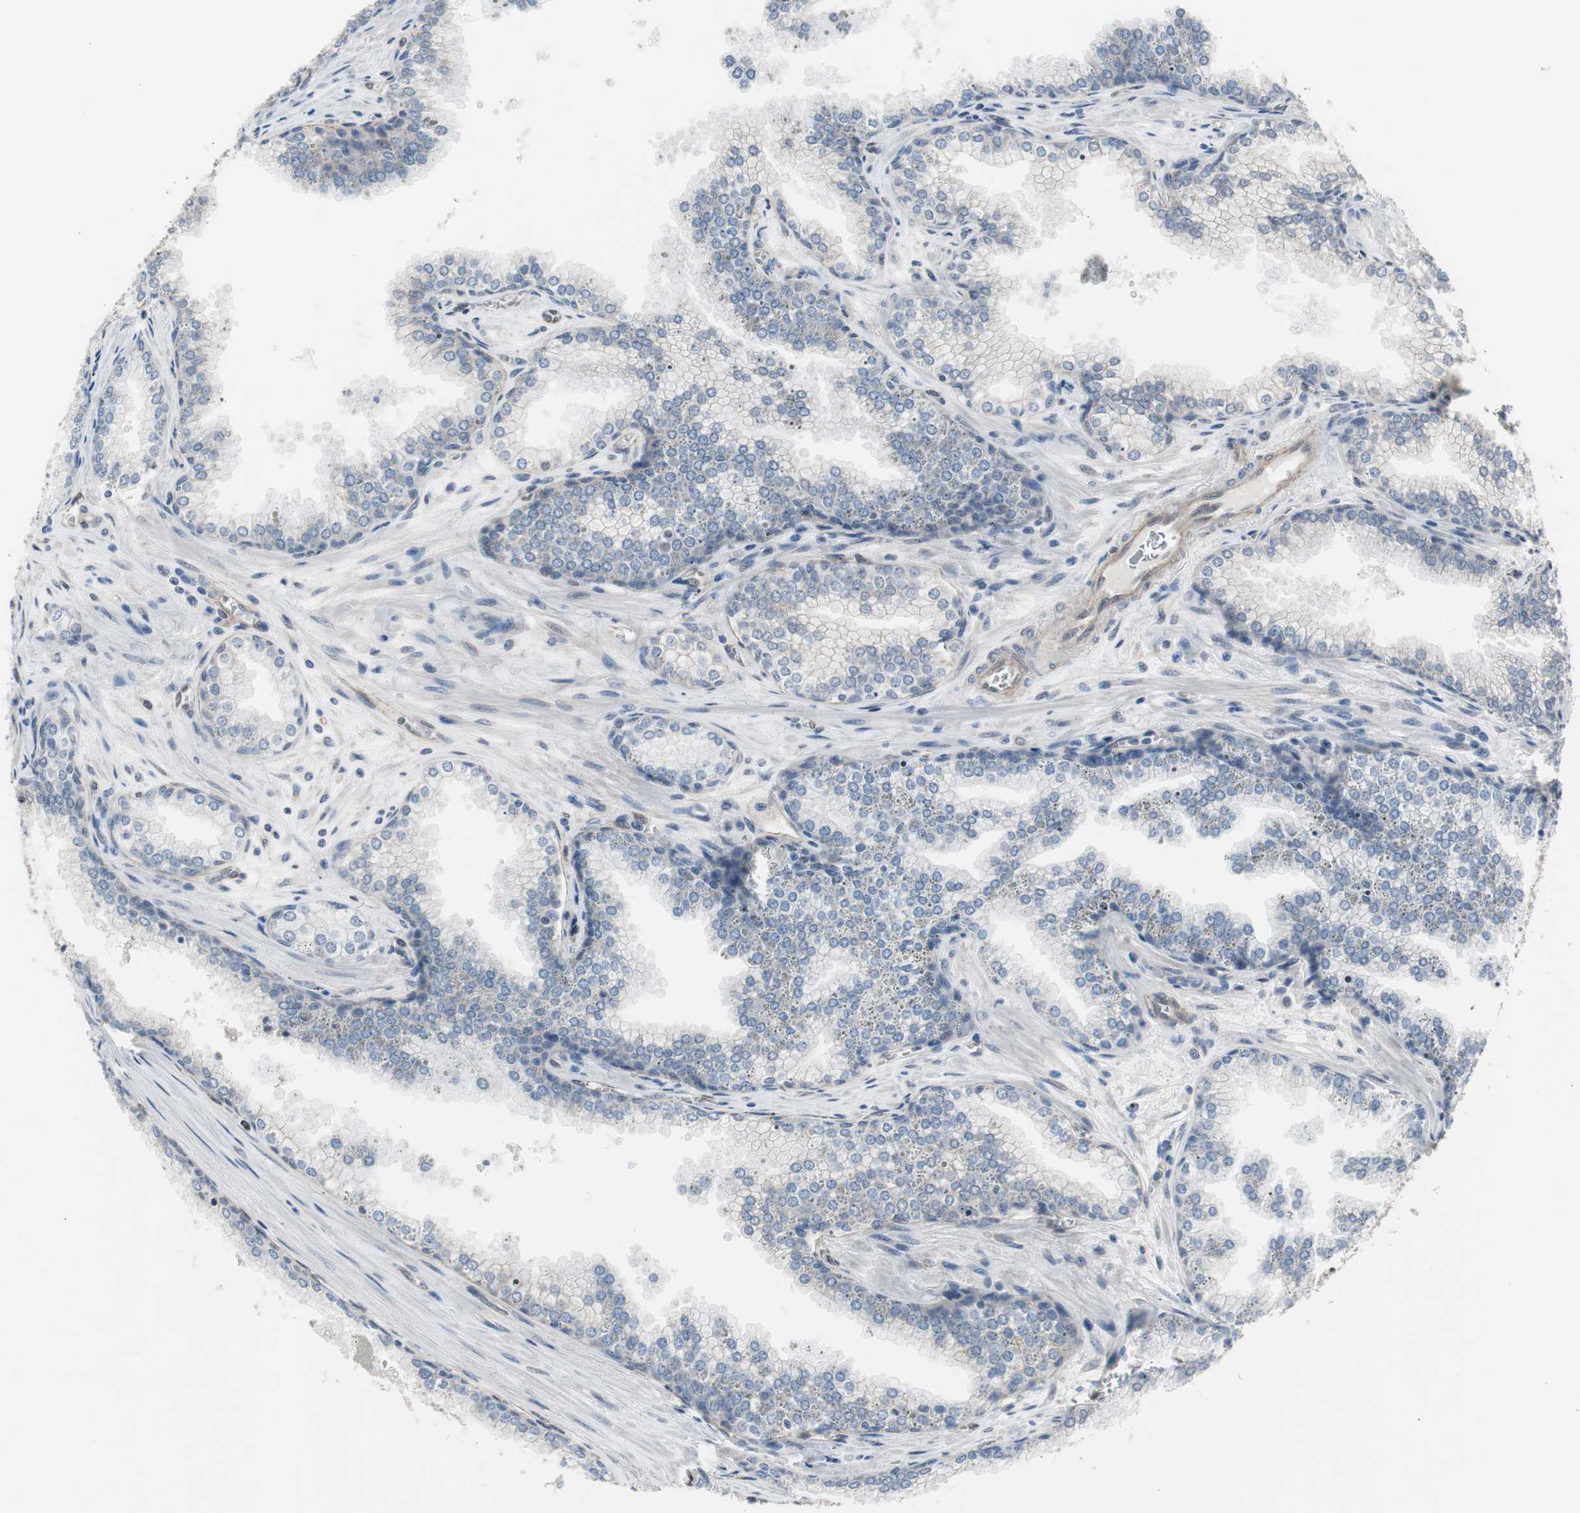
{"staining": {"intensity": "negative", "quantity": "none", "location": "none"}, "tissue": "prostate cancer", "cell_type": "Tumor cells", "image_type": "cancer", "snomed": [{"axis": "morphology", "description": "Adenocarcinoma, Low grade"}, {"axis": "topography", "description": "Prostate"}], "caption": "Human prostate low-grade adenocarcinoma stained for a protein using IHC exhibits no expression in tumor cells.", "gene": "PML", "patient": {"sex": "male", "age": 60}}